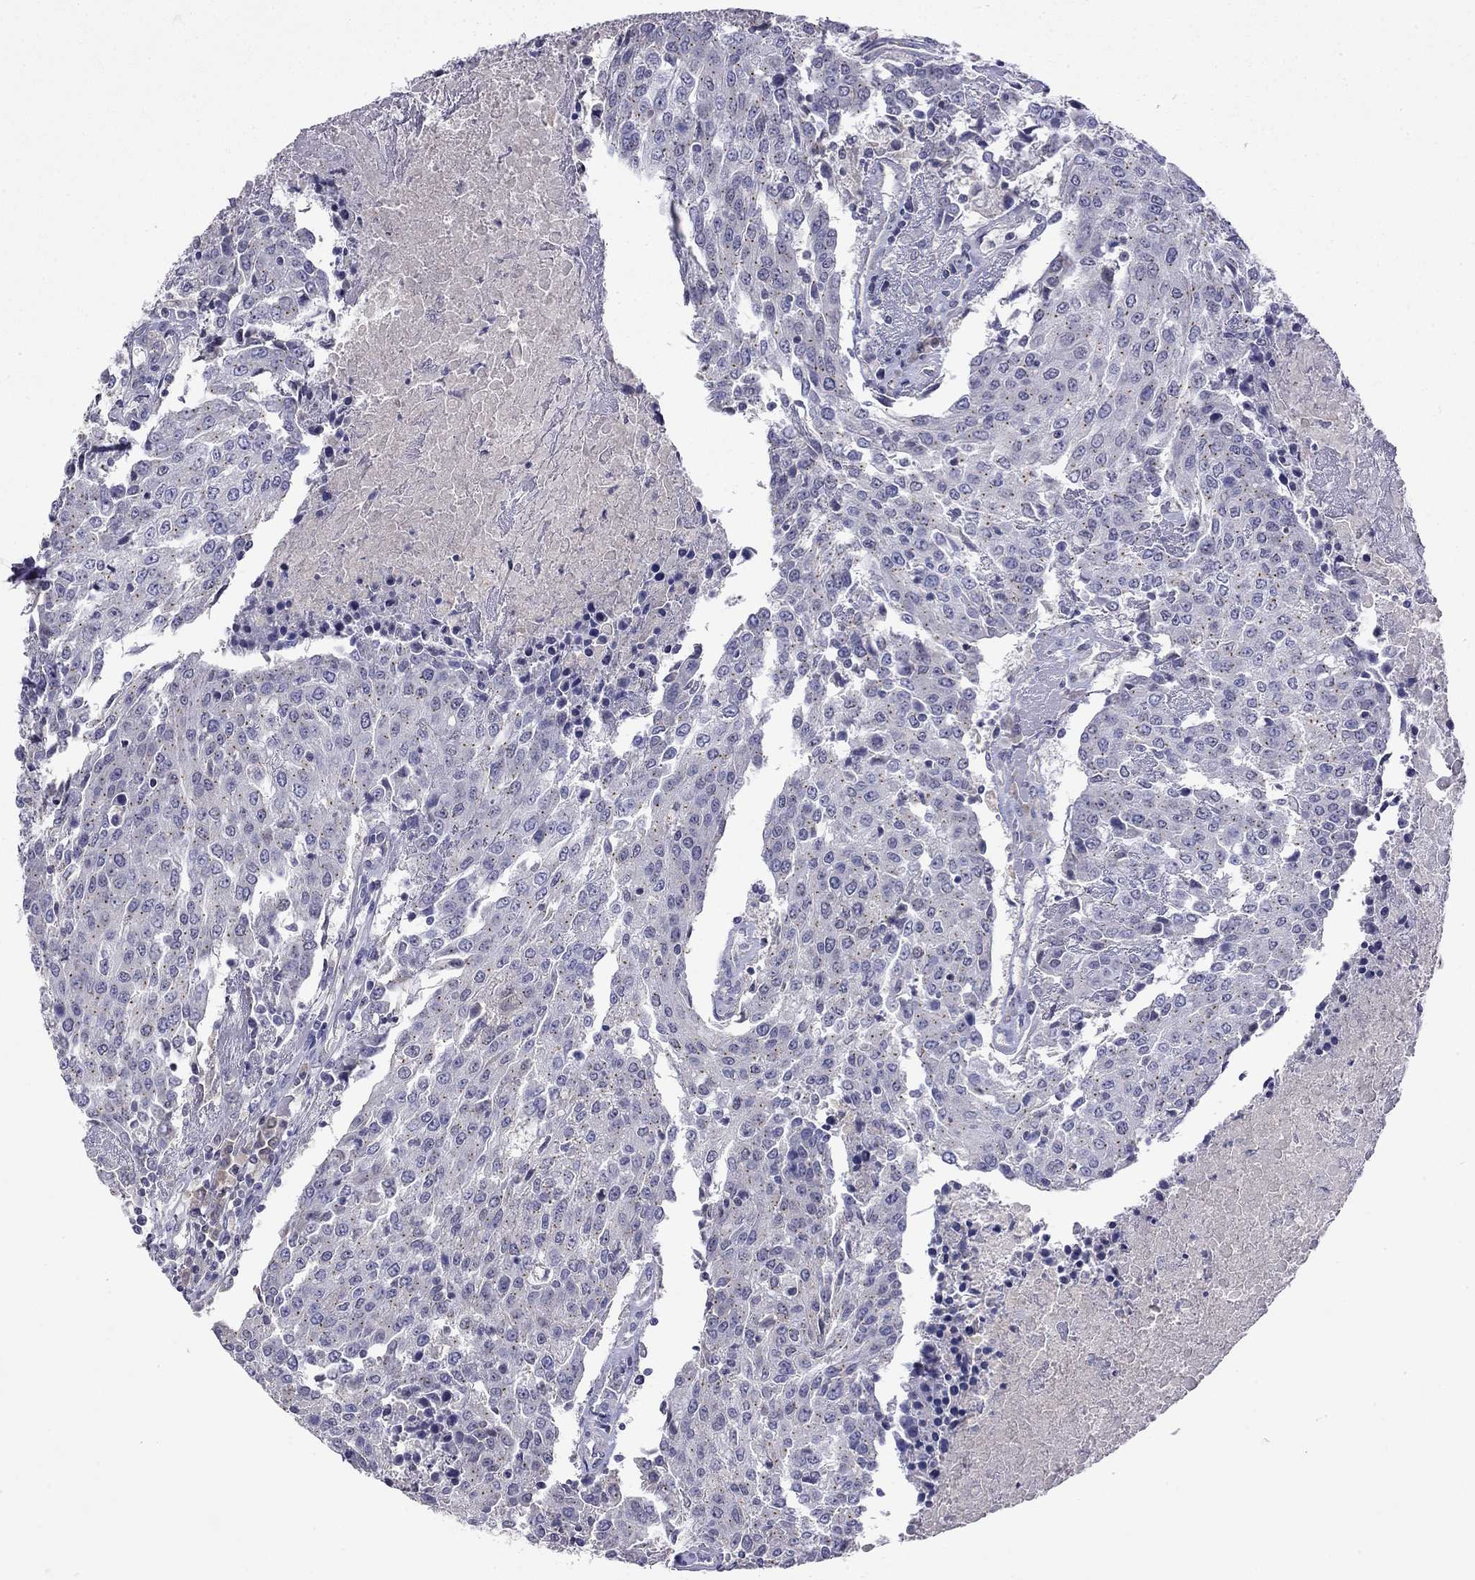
{"staining": {"intensity": "negative", "quantity": "none", "location": "none"}, "tissue": "urothelial cancer", "cell_type": "Tumor cells", "image_type": "cancer", "snomed": [{"axis": "morphology", "description": "Urothelial carcinoma, High grade"}, {"axis": "topography", "description": "Urinary bladder"}], "caption": "Tumor cells are negative for brown protein staining in urothelial cancer.", "gene": "WNK3", "patient": {"sex": "female", "age": 85}}